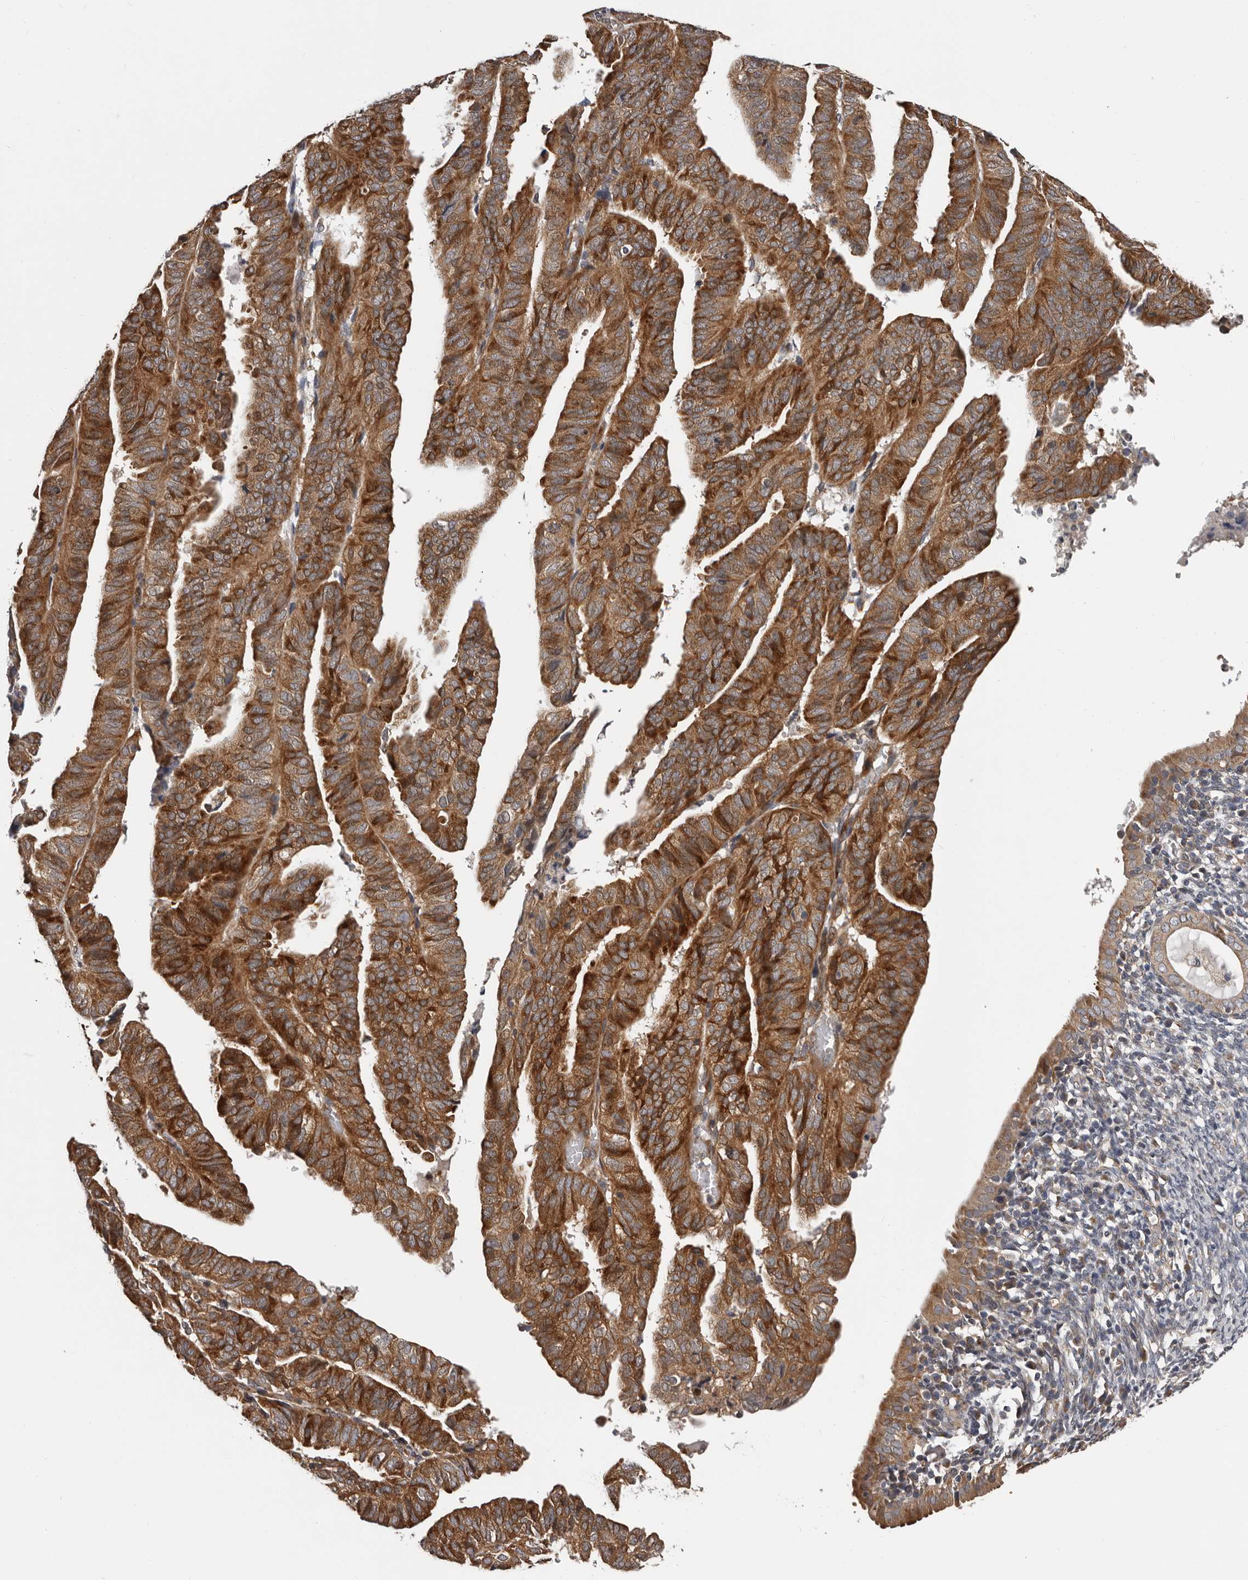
{"staining": {"intensity": "strong", "quantity": ">75%", "location": "cytoplasmic/membranous"}, "tissue": "endometrial cancer", "cell_type": "Tumor cells", "image_type": "cancer", "snomed": [{"axis": "morphology", "description": "Adenocarcinoma, NOS"}, {"axis": "topography", "description": "Uterus"}], "caption": "A brown stain highlights strong cytoplasmic/membranous staining of a protein in endometrial adenocarcinoma tumor cells. The staining was performed using DAB (3,3'-diaminobenzidine), with brown indicating positive protein expression. Nuclei are stained blue with hematoxylin.", "gene": "VPS37A", "patient": {"sex": "female", "age": 77}}